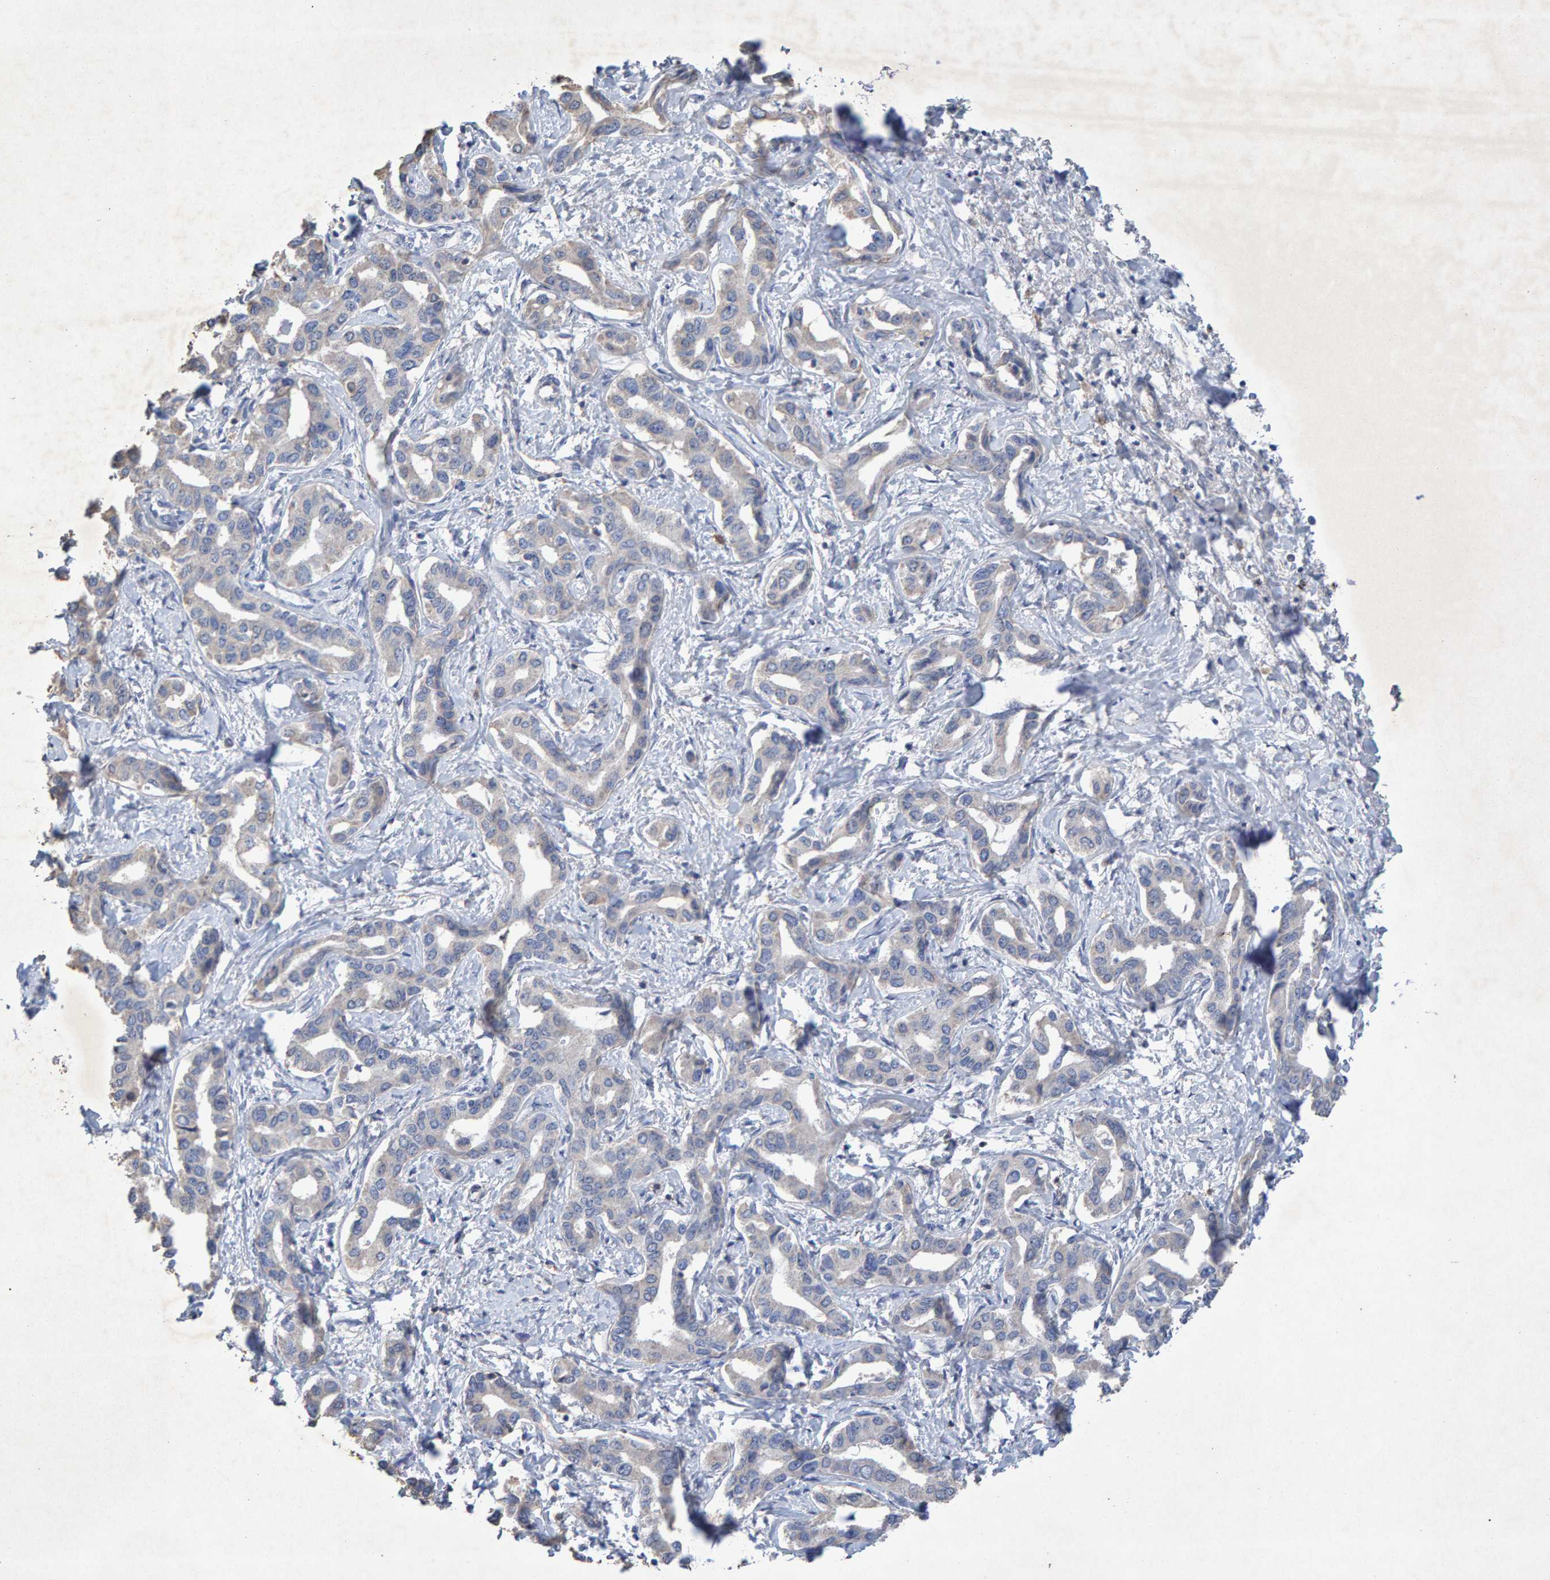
{"staining": {"intensity": "negative", "quantity": "none", "location": "none"}, "tissue": "liver cancer", "cell_type": "Tumor cells", "image_type": "cancer", "snomed": [{"axis": "morphology", "description": "Cholangiocarcinoma"}, {"axis": "topography", "description": "Liver"}], "caption": "Liver cholangiocarcinoma was stained to show a protein in brown. There is no significant expression in tumor cells.", "gene": "CTH", "patient": {"sex": "male", "age": 59}}